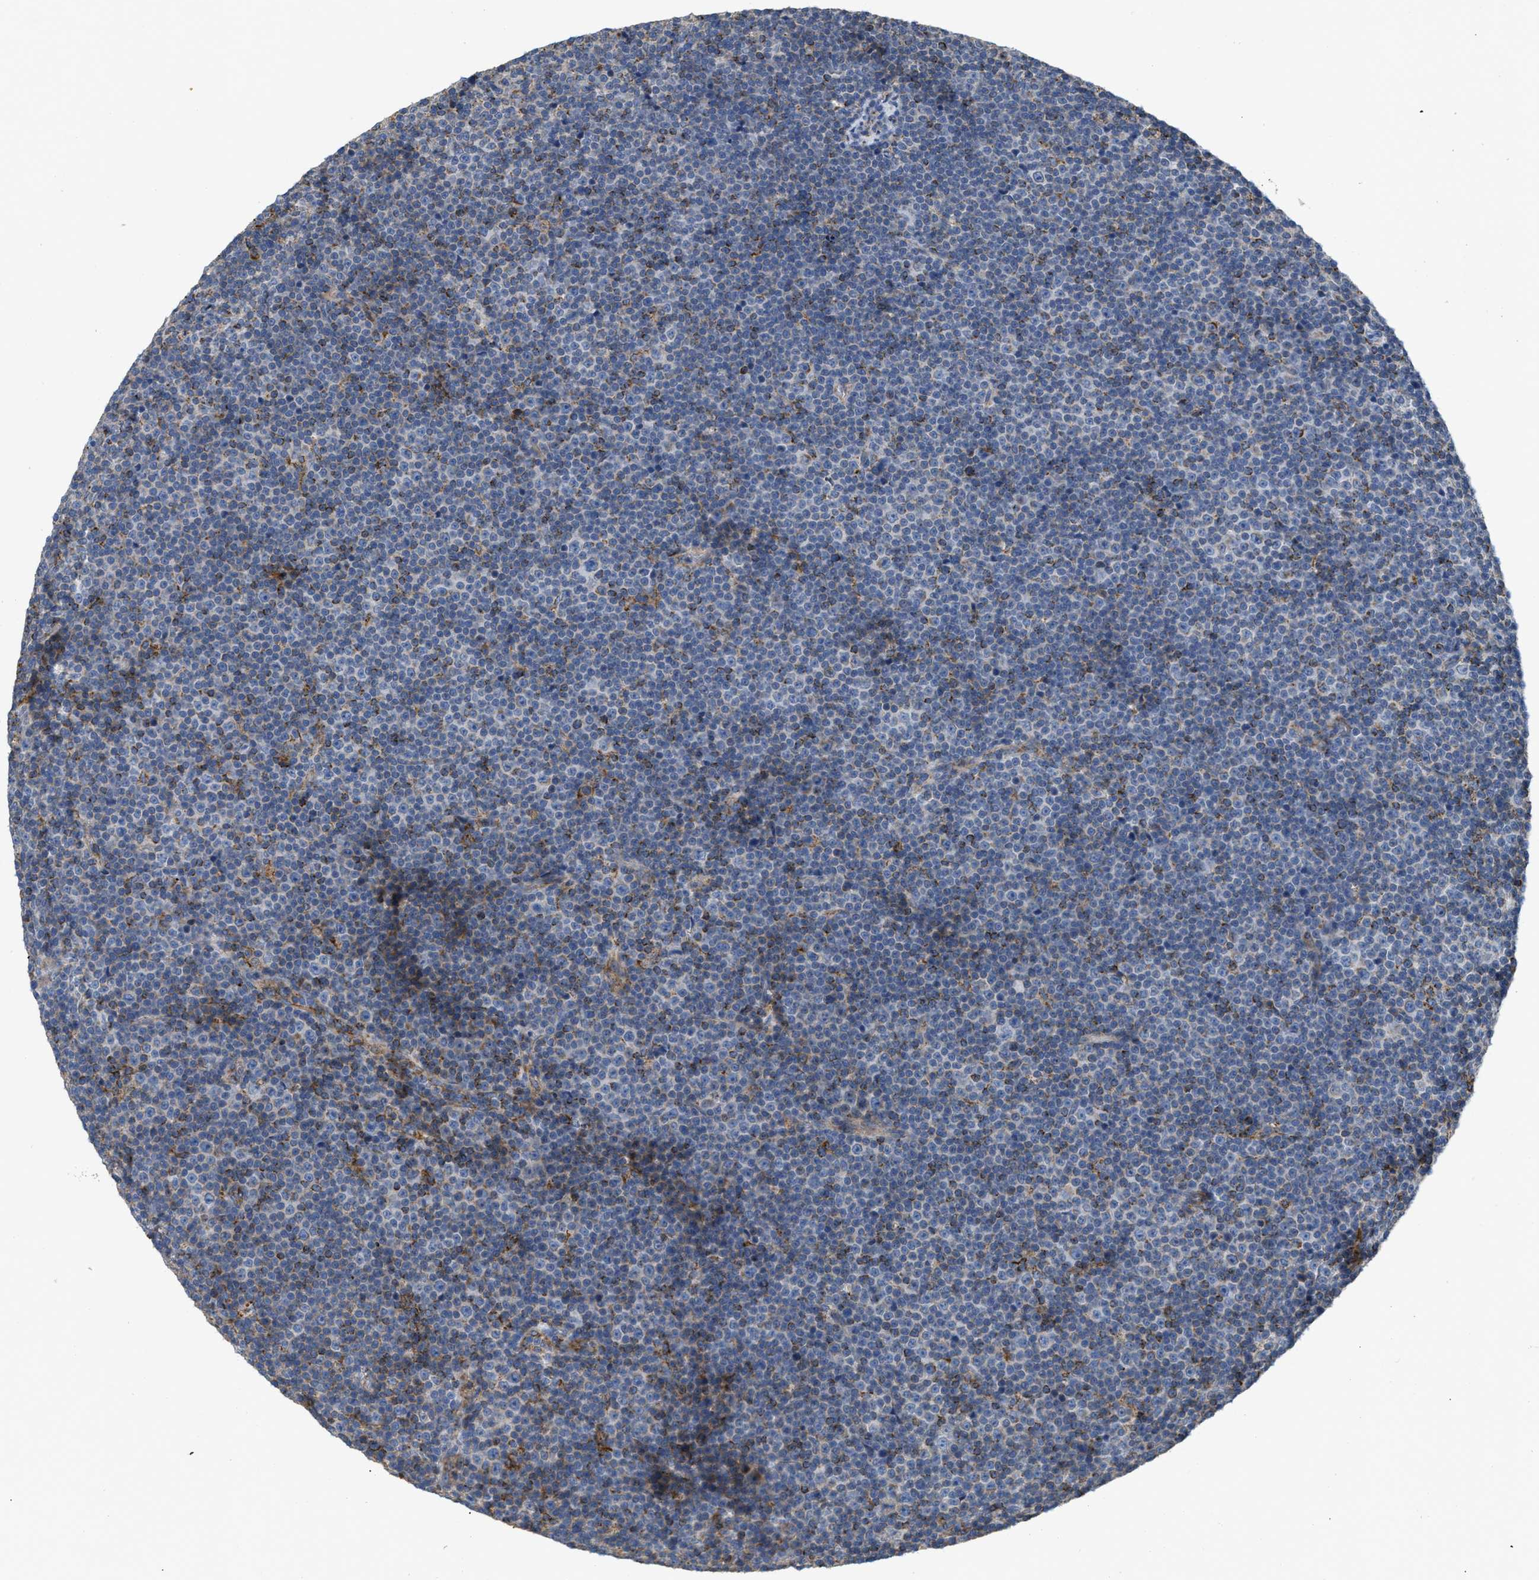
{"staining": {"intensity": "negative", "quantity": "none", "location": "none"}, "tissue": "lymphoma", "cell_type": "Tumor cells", "image_type": "cancer", "snomed": [{"axis": "morphology", "description": "Malignant lymphoma, non-Hodgkin's type, Low grade"}, {"axis": "topography", "description": "Lymph node"}], "caption": "Micrograph shows no significant protein staining in tumor cells of lymphoma.", "gene": "GRB10", "patient": {"sex": "female", "age": 67}}